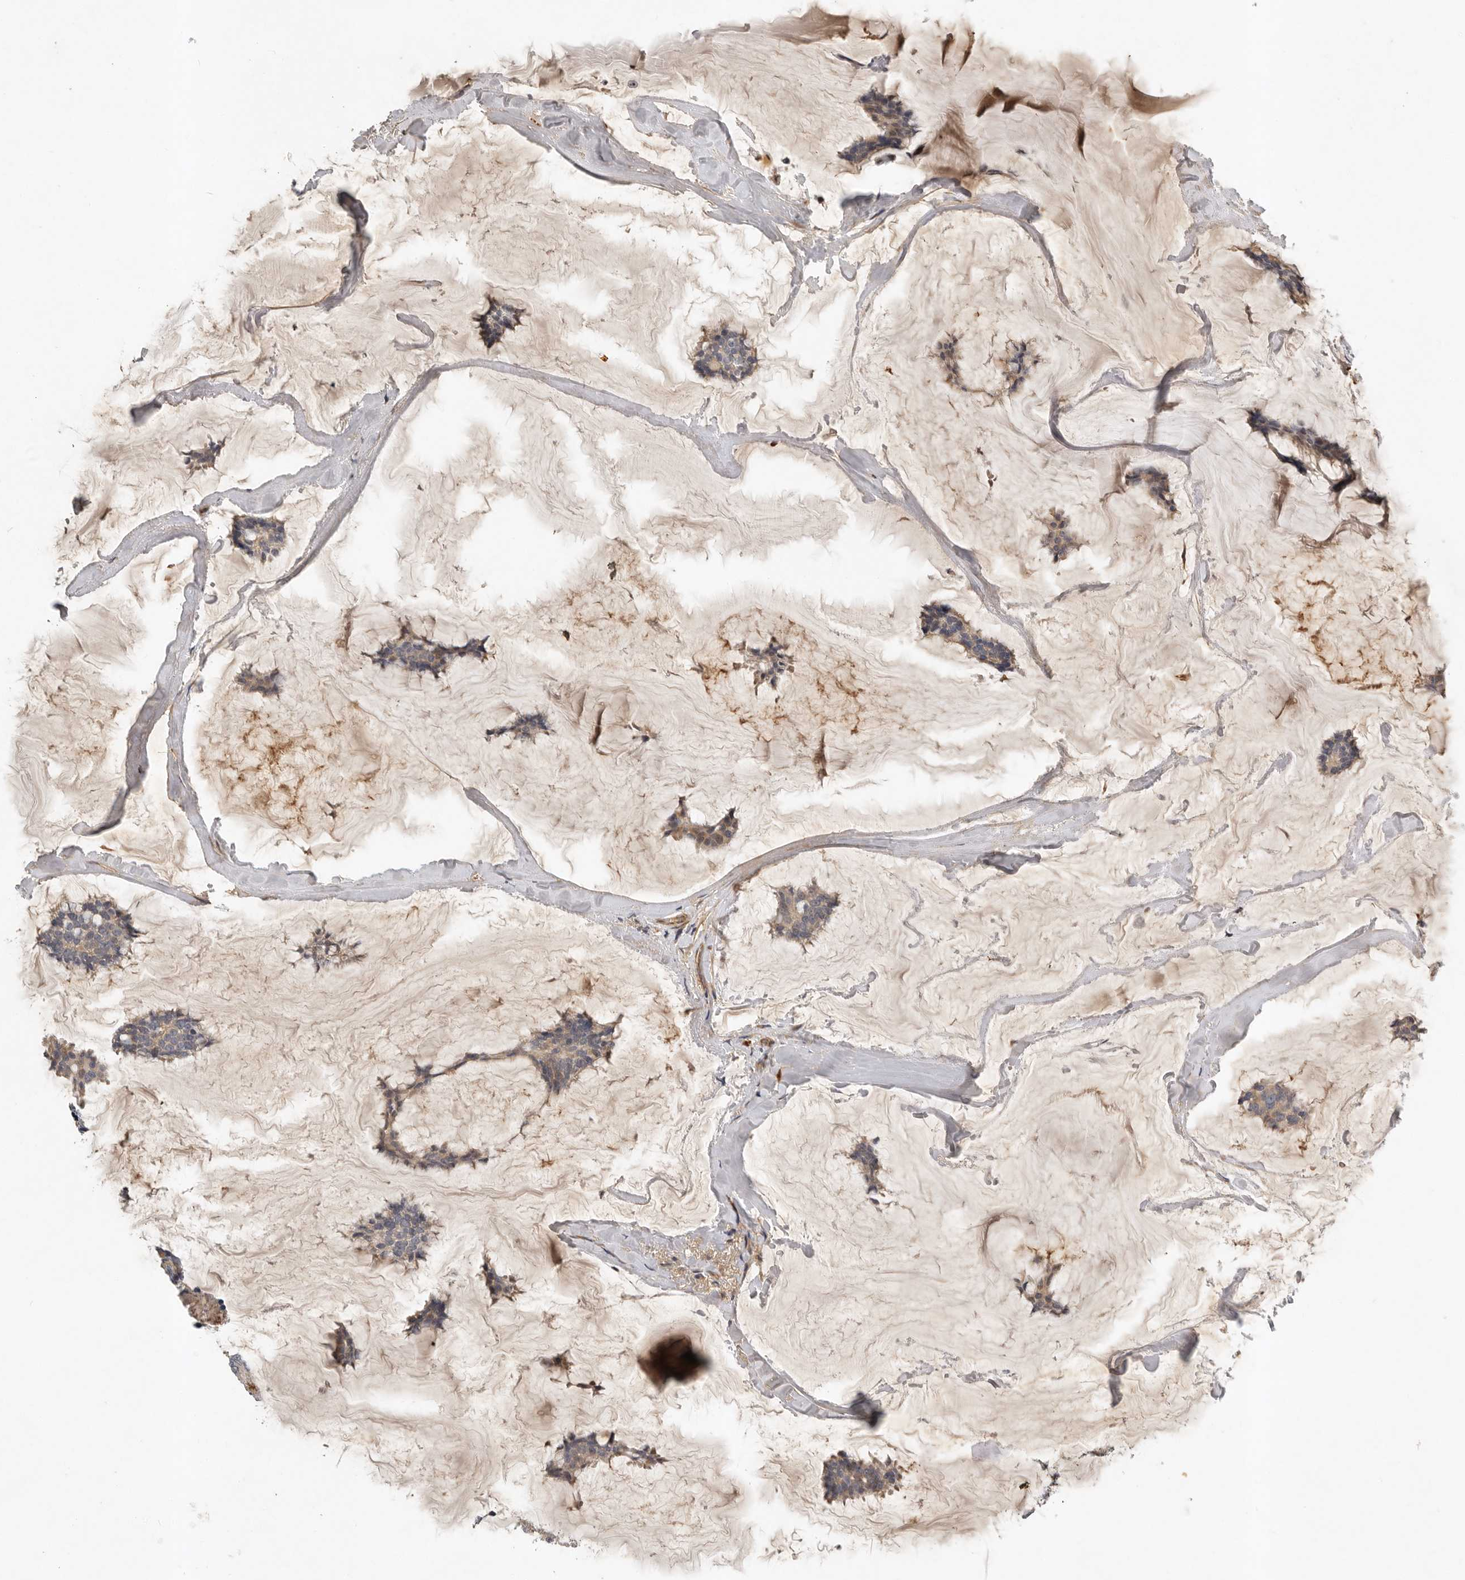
{"staining": {"intensity": "weak", "quantity": "<25%", "location": "cytoplasmic/membranous"}, "tissue": "breast cancer", "cell_type": "Tumor cells", "image_type": "cancer", "snomed": [{"axis": "morphology", "description": "Duct carcinoma"}, {"axis": "topography", "description": "Breast"}], "caption": "Immunohistochemistry of human breast infiltrating ductal carcinoma exhibits no expression in tumor cells.", "gene": "RNF157", "patient": {"sex": "female", "age": 93}}